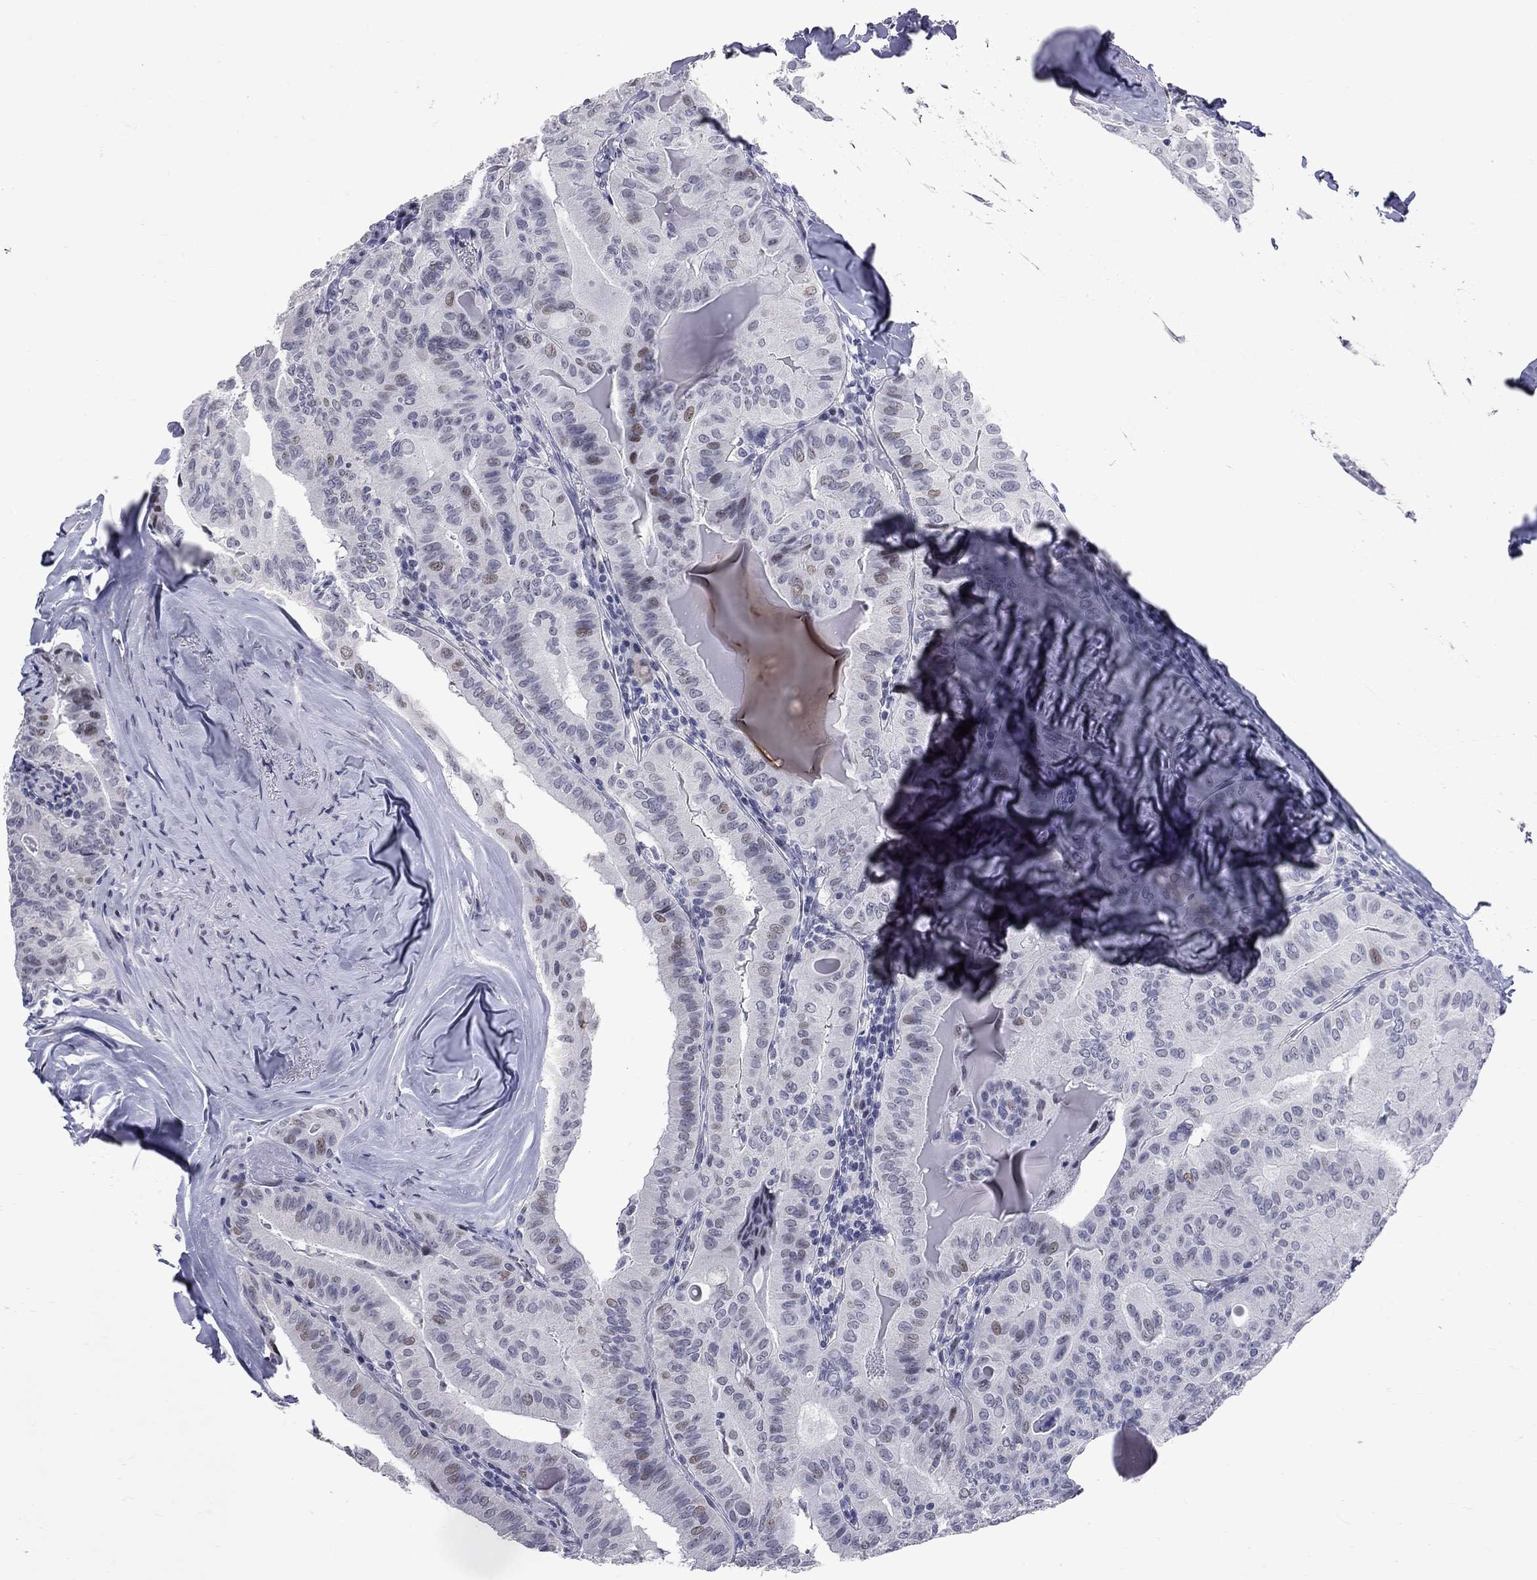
{"staining": {"intensity": "weak", "quantity": "<25%", "location": "nuclear"}, "tissue": "thyroid cancer", "cell_type": "Tumor cells", "image_type": "cancer", "snomed": [{"axis": "morphology", "description": "Papillary adenocarcinoma, NOS"}, {"axis": "topography", "description": "Thyroid gland"}], "caption": "A high-resolution histopathology image shows immunohistochemistry staining of papillary adenocarcinoma (thyroid), which shows no significant positivity in tumor cells.", "gene": "ZNF154", "patient": {"sex": "female", "age": 68}}